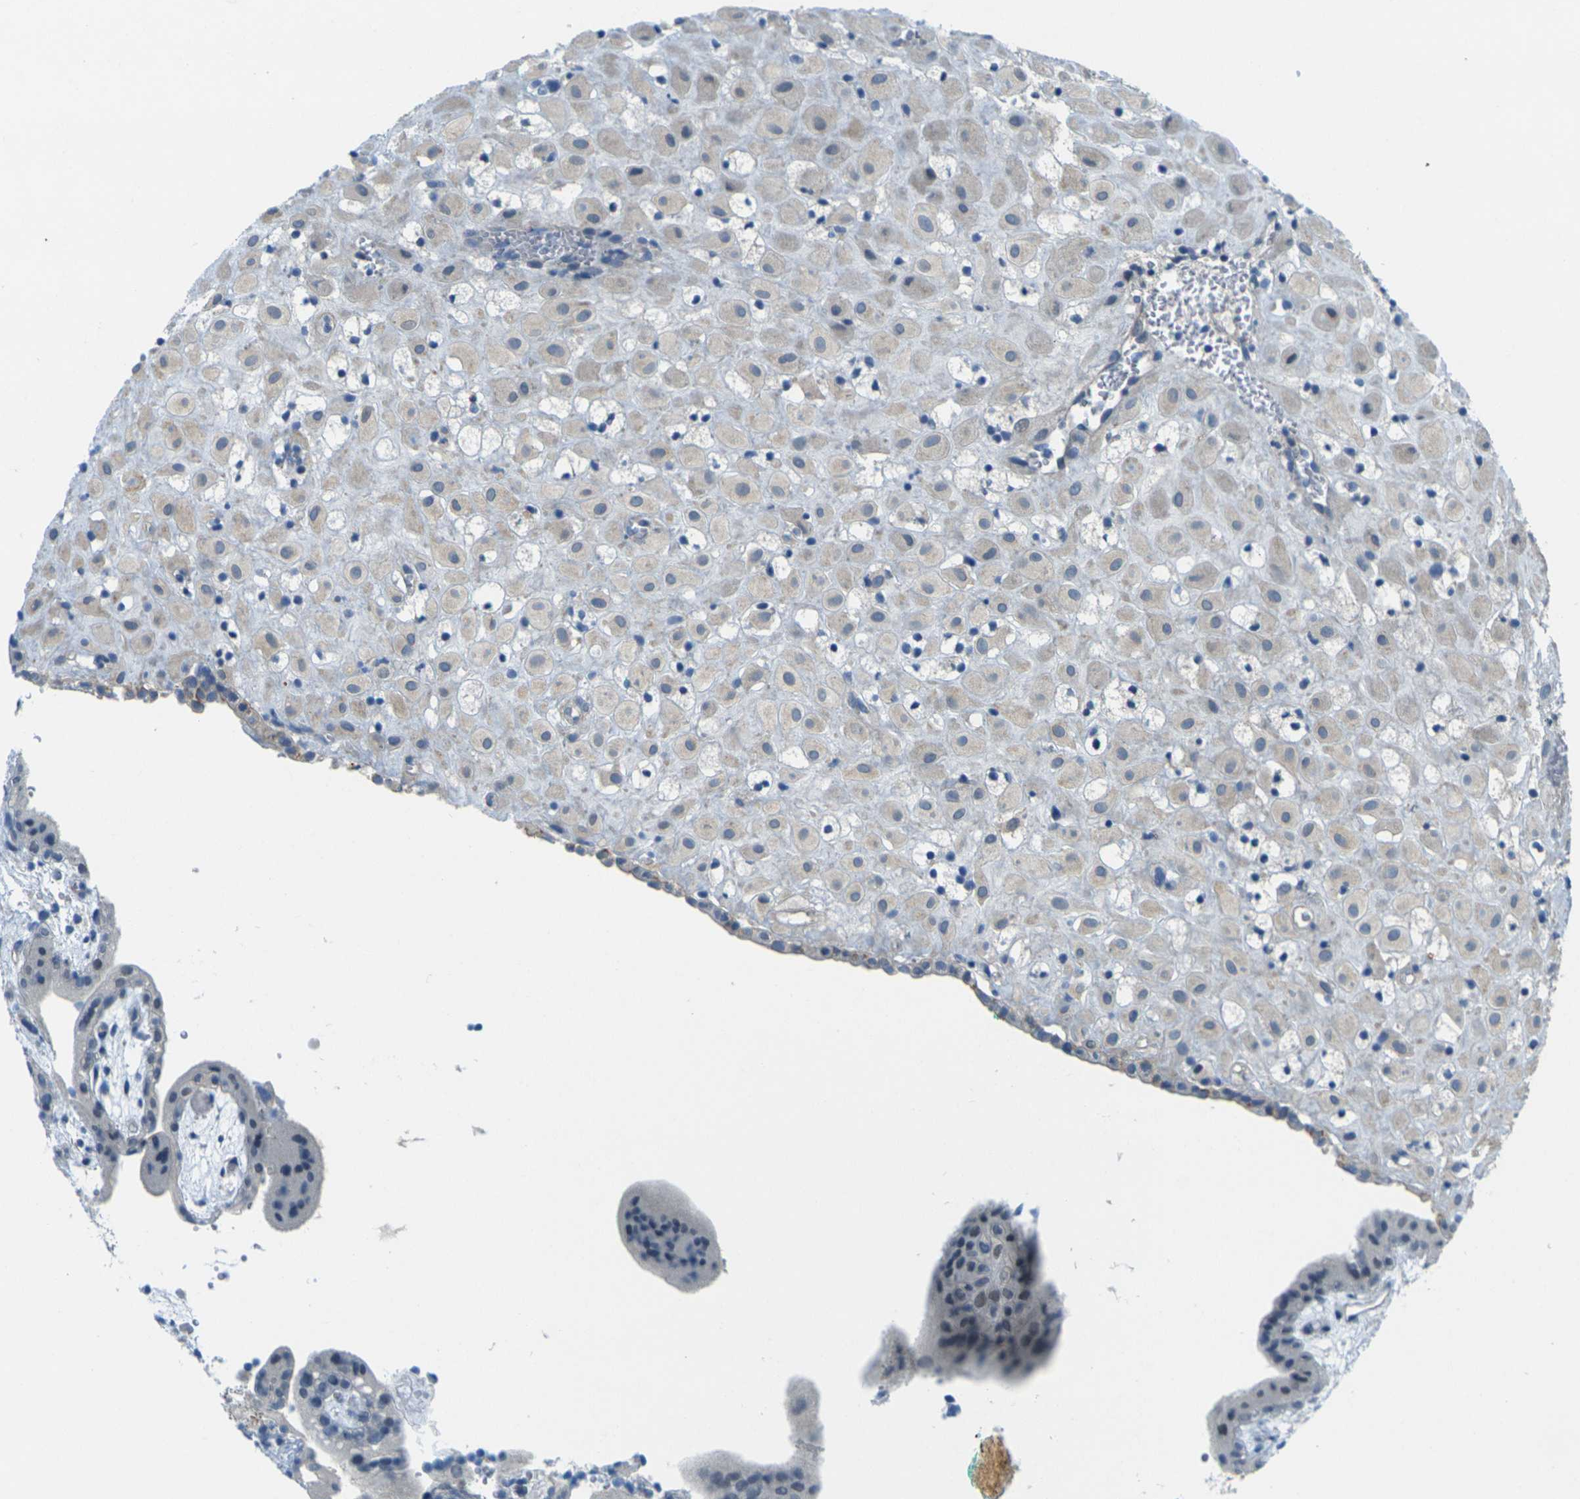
{"staining": {"intensity": "negative", "quantity": "none", "location": "none"}, "tissue": "placenta", "cell_type": "Decidual cells", "image_type": "normal", "snomed": [{"axis": "morphology", "description": "Normal tissue, NOS"}, {"axis": "topography", "description": "Placenta"}], "caption": "This is an immunohistochemistry (IHC) micrograph of normal human placenta. There is no positivity in decidual cells.", "gene": "CYP2C8", "patient": {"sex": "female", "age": 18}}